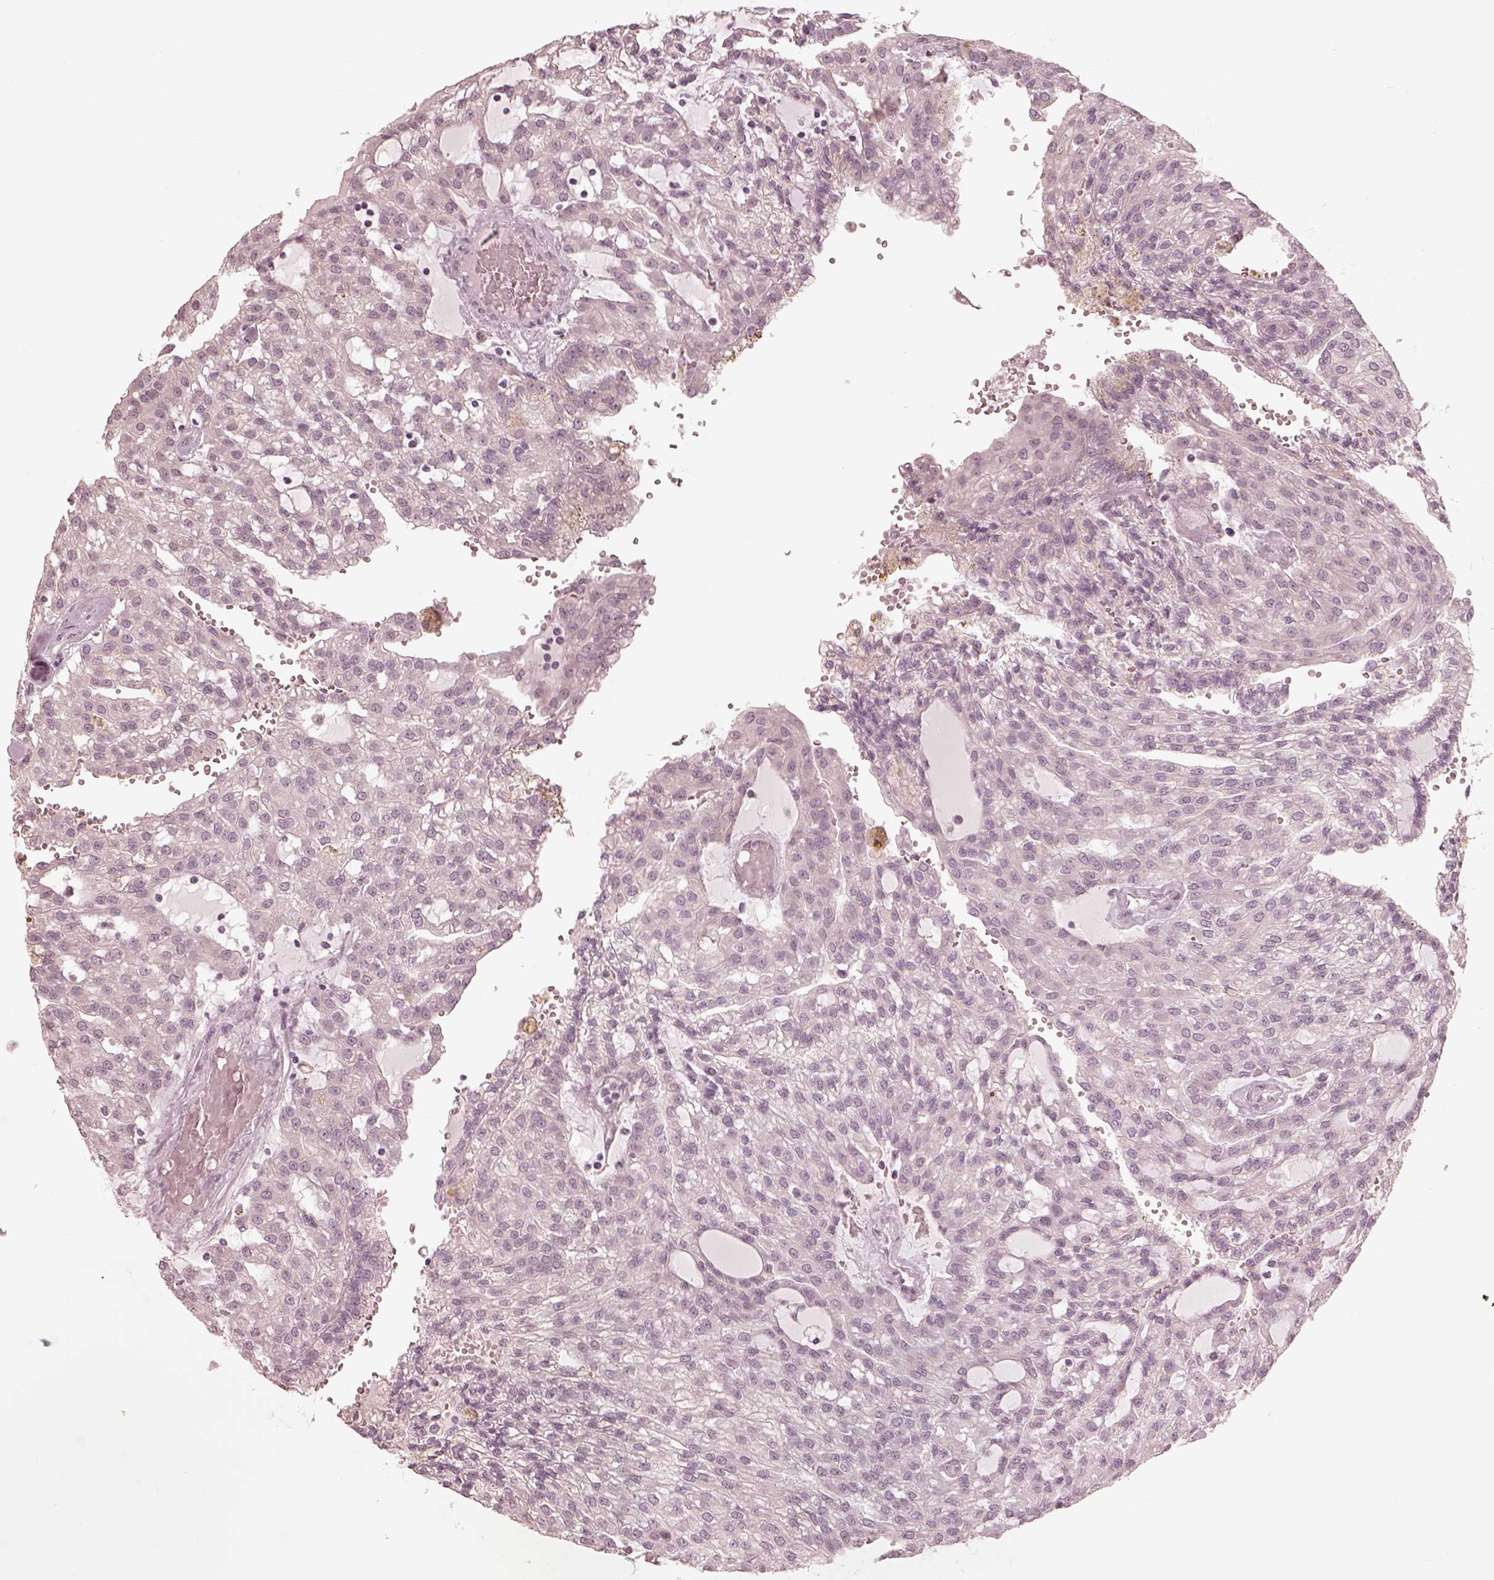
{"staining": {"intensity": "negative", "quantity": "none", "location": "none"}, "tissue": "renal cancer", "cell_type": "Tumor cells", "image_type": "cancer", "snomed": [{"axis": "morphology", "description": "Adenocarcinoma, NOS"}, {"axis": "topography", "description": "Kidney"}], "caption": "Immunohistochemistry micrograph of neoplastic tissue: renal adenocarcinoma stained with DAB displays no significant protein positivity in tumor cells. The staining was performed using DAB (3,3'-diaminobenzidine) to visualize the protein expression in brown, while the nuclei were stained in blue with hematoxylin (Magnification: 20x).", "gene": "IQCB1", "patient": {"sex": "male", "age": 63}}